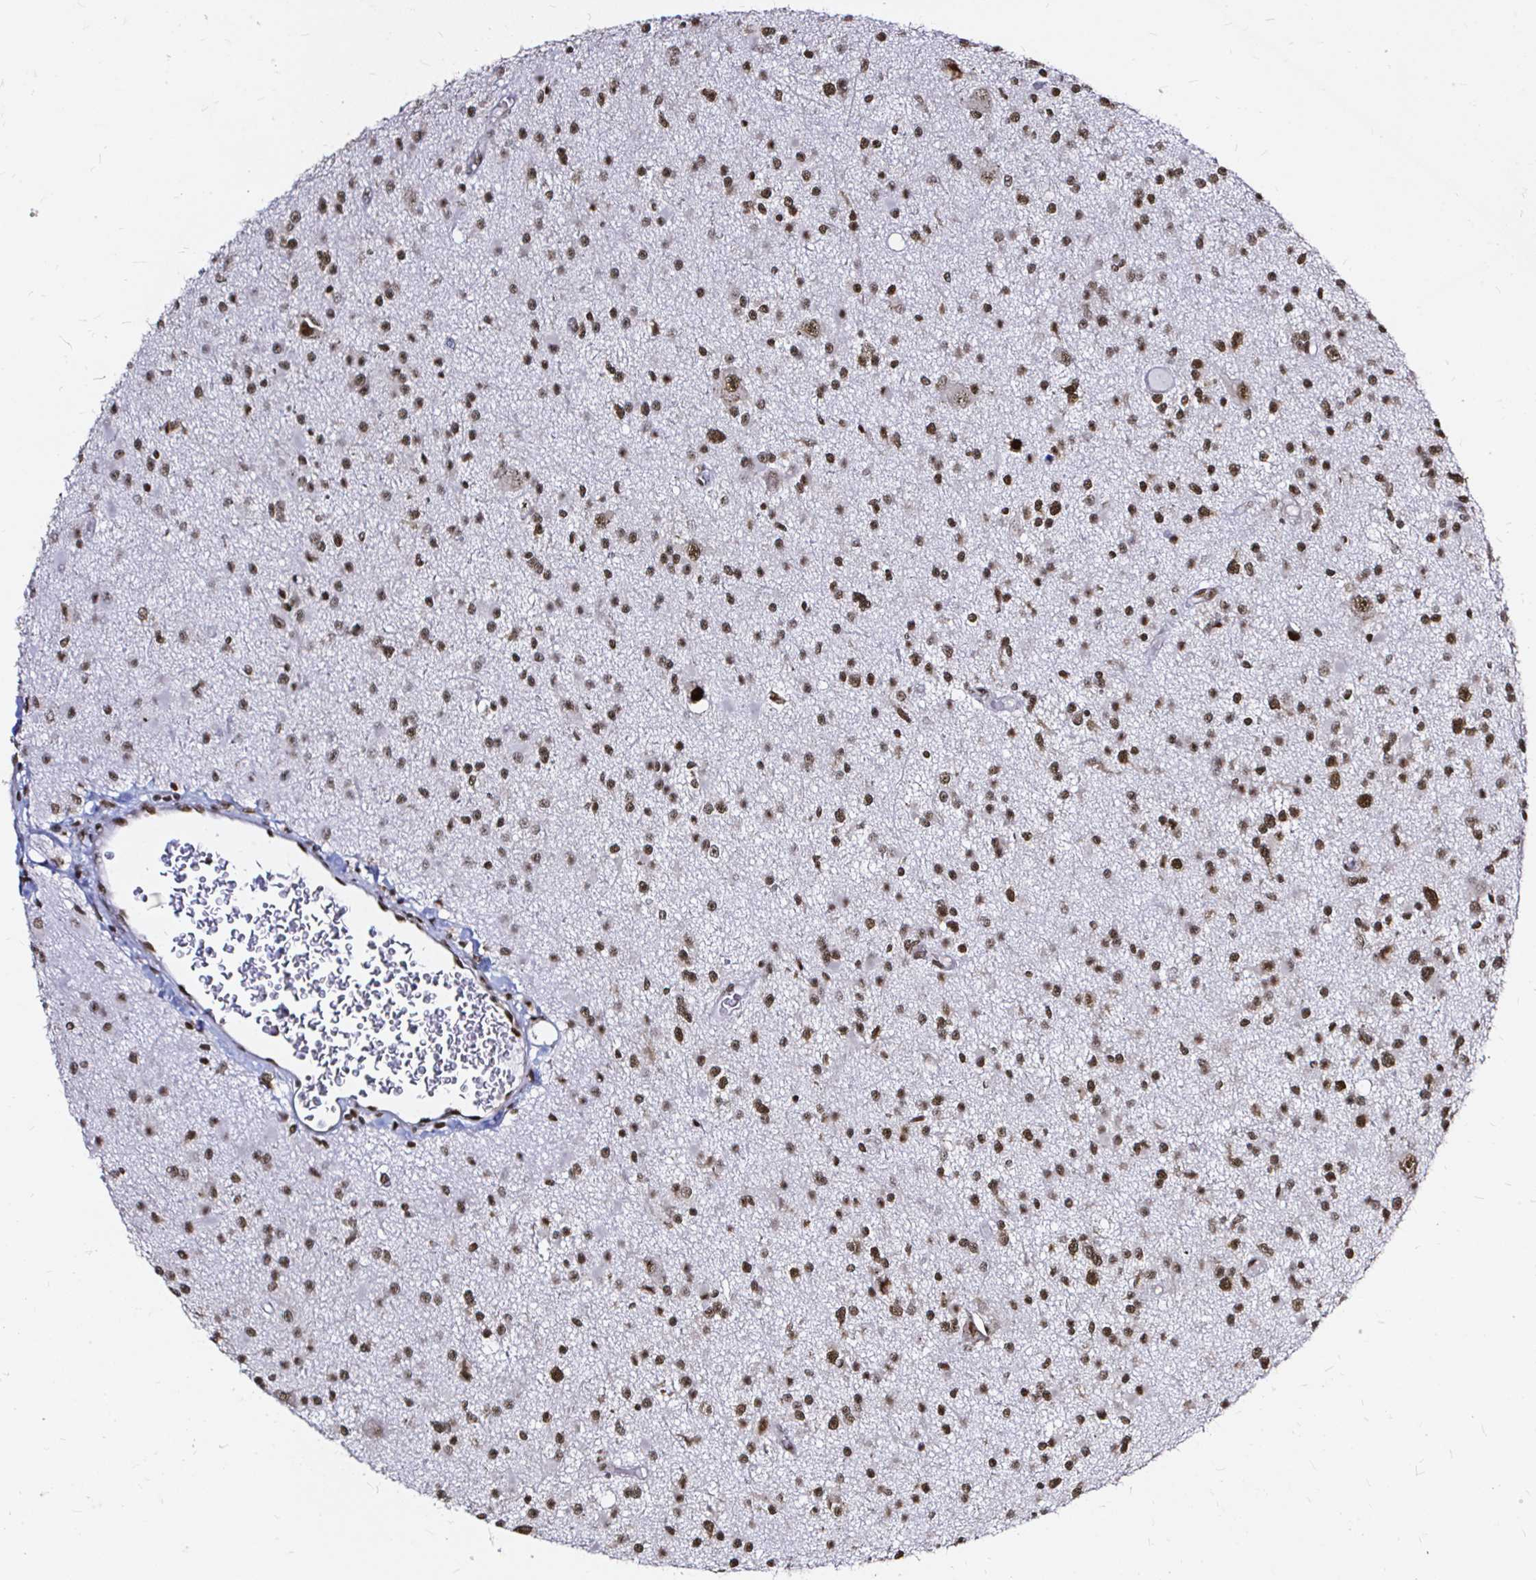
{"staining": {"intensity": "moderate", "quantity": ">75%", "location": "nuclear"}, "tissue": "glioma", "cell_type": "Tumor cells", "image_type": "cancer", "snomed": [{"axis": "morphology", "description": "Glioma, malignant, High grade"}, {"axis": "topography", "description": "Brain"}], "caption": "Malignant glioma (high-grade) stained with DAB (3,3'-diaminobenzidine) immunohistochemistry (IHC) demonstrates medium levels of moderate nuclear staining in approximately >75% of tumor cells.", "gene": "SNRPC", "patient": {"sex": "male", "age": 54}}